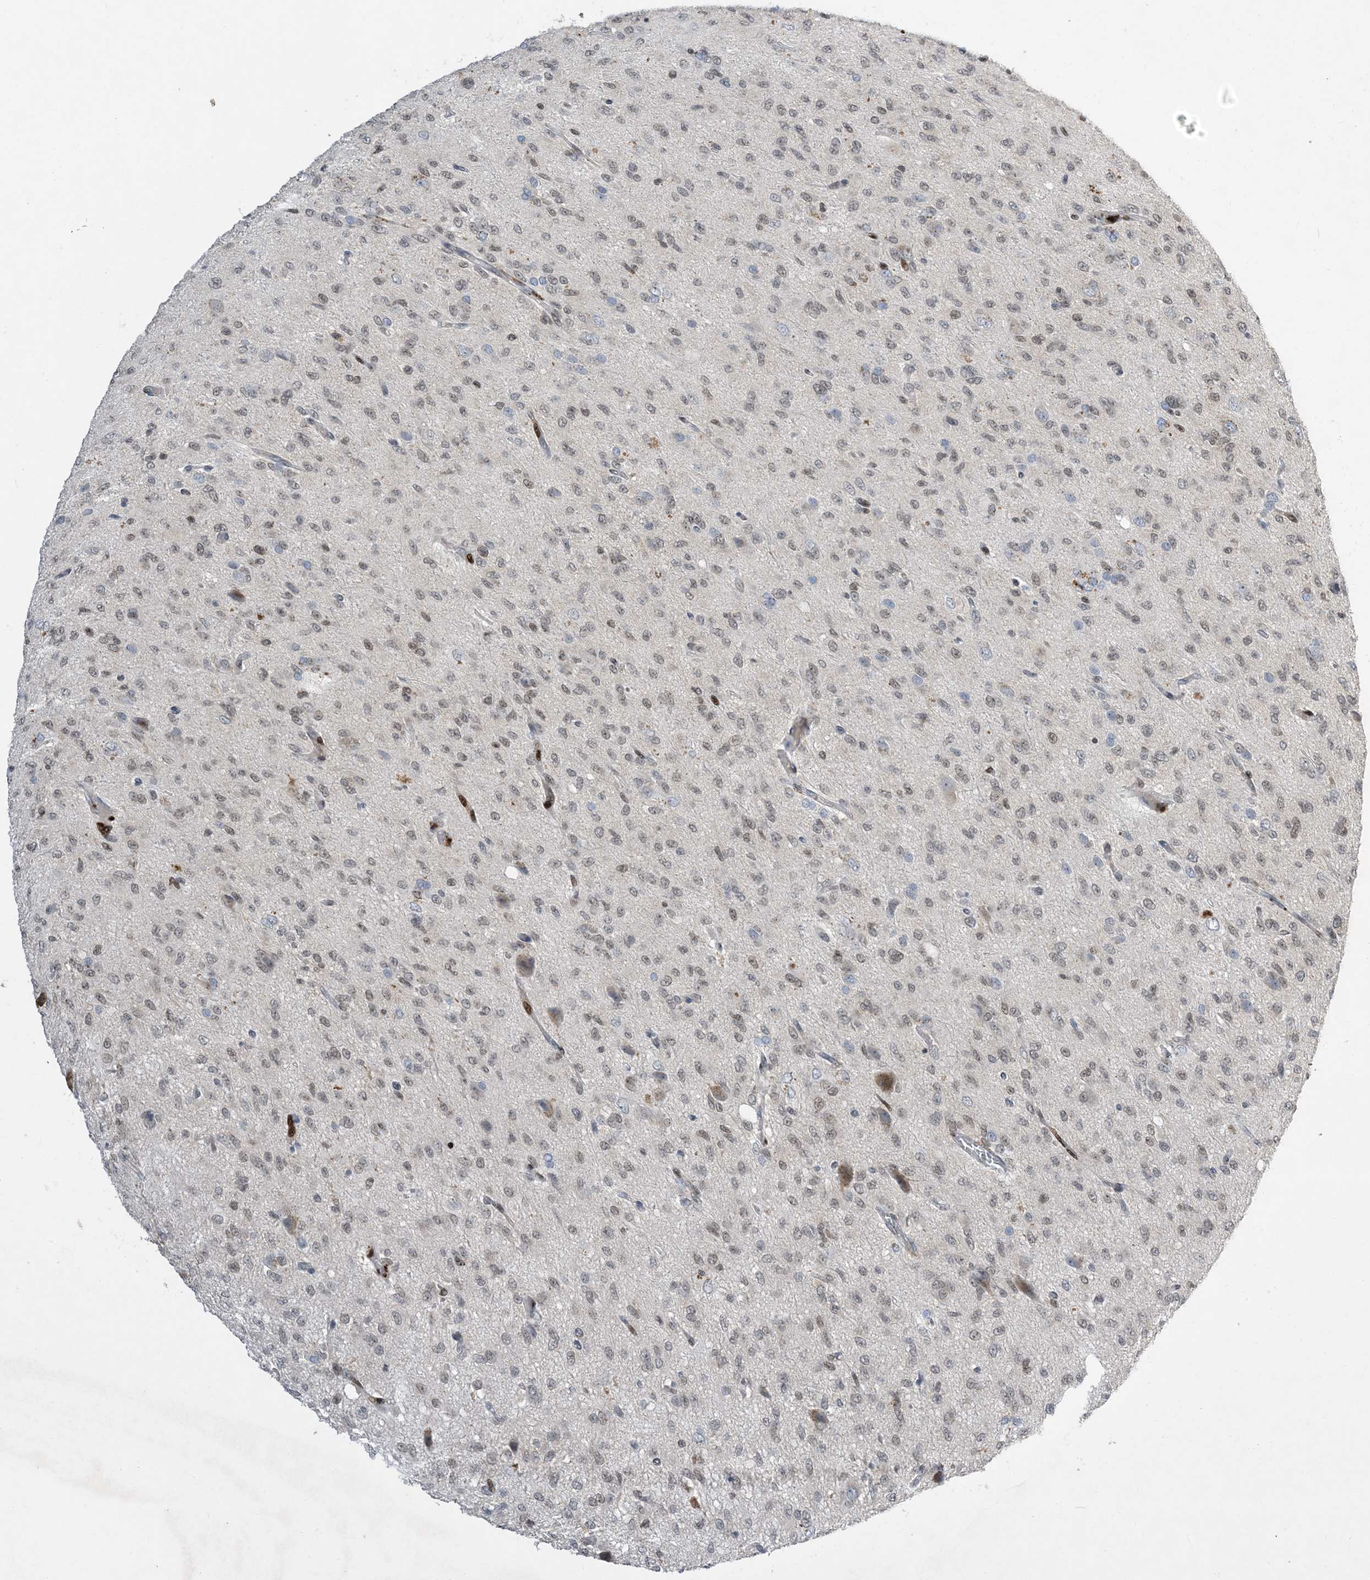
{"staining": {"intensity": "weak", "quantity": ">75%", "location": "nuclear"}, "tissue": "glioma", "cell_type": "Tumor cells", "image_type": "cancer", "snomed": [{"axis": "morphology", "description": "Glioma, malignant, High grade"}, {"axis": "topography", "description": "Brain"}], "caption": "Glioma stained with DAB (3,3'-diaminobenzidine) IHC exhibits low levels of weak nuclear expression in about >75% of tumor cells.", "gene": "SLC25A53", "patient": {"sex": "female", "age": 59}}